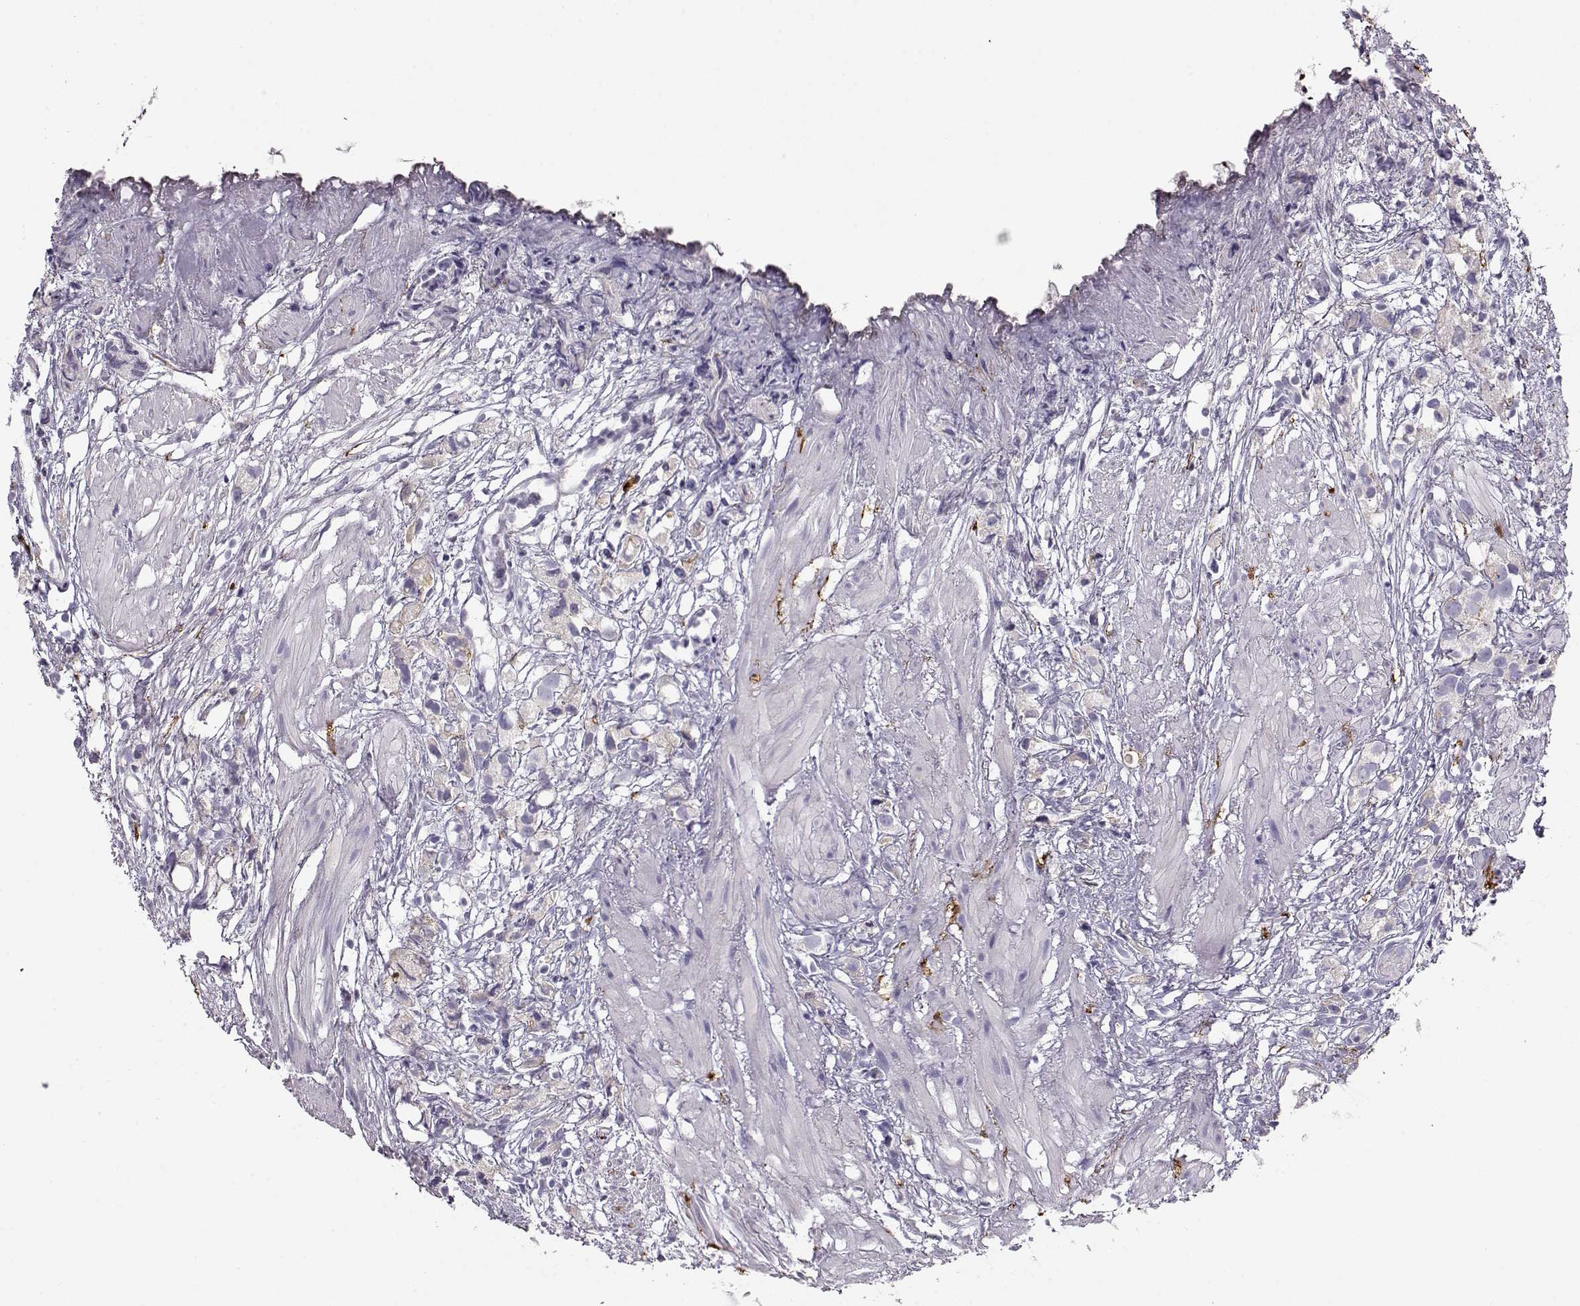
{"staining": {"intensity": "negative", "quantity": "none", "location": "none"}, "tissue": "prostate cancer", "cell_type": "Tumor cells", "image_type": "cancer", "snomed": [{"axis": "morphology", "description": "Adenocarcinoma, High grade"}, {"axis": "topography", "description": "Prostate"}], "caption": "The histopathology image shows no staining of tumor cells in prostate cancer.", "gene": "S100B", "patient": {"sex": "male", "age": 68}}